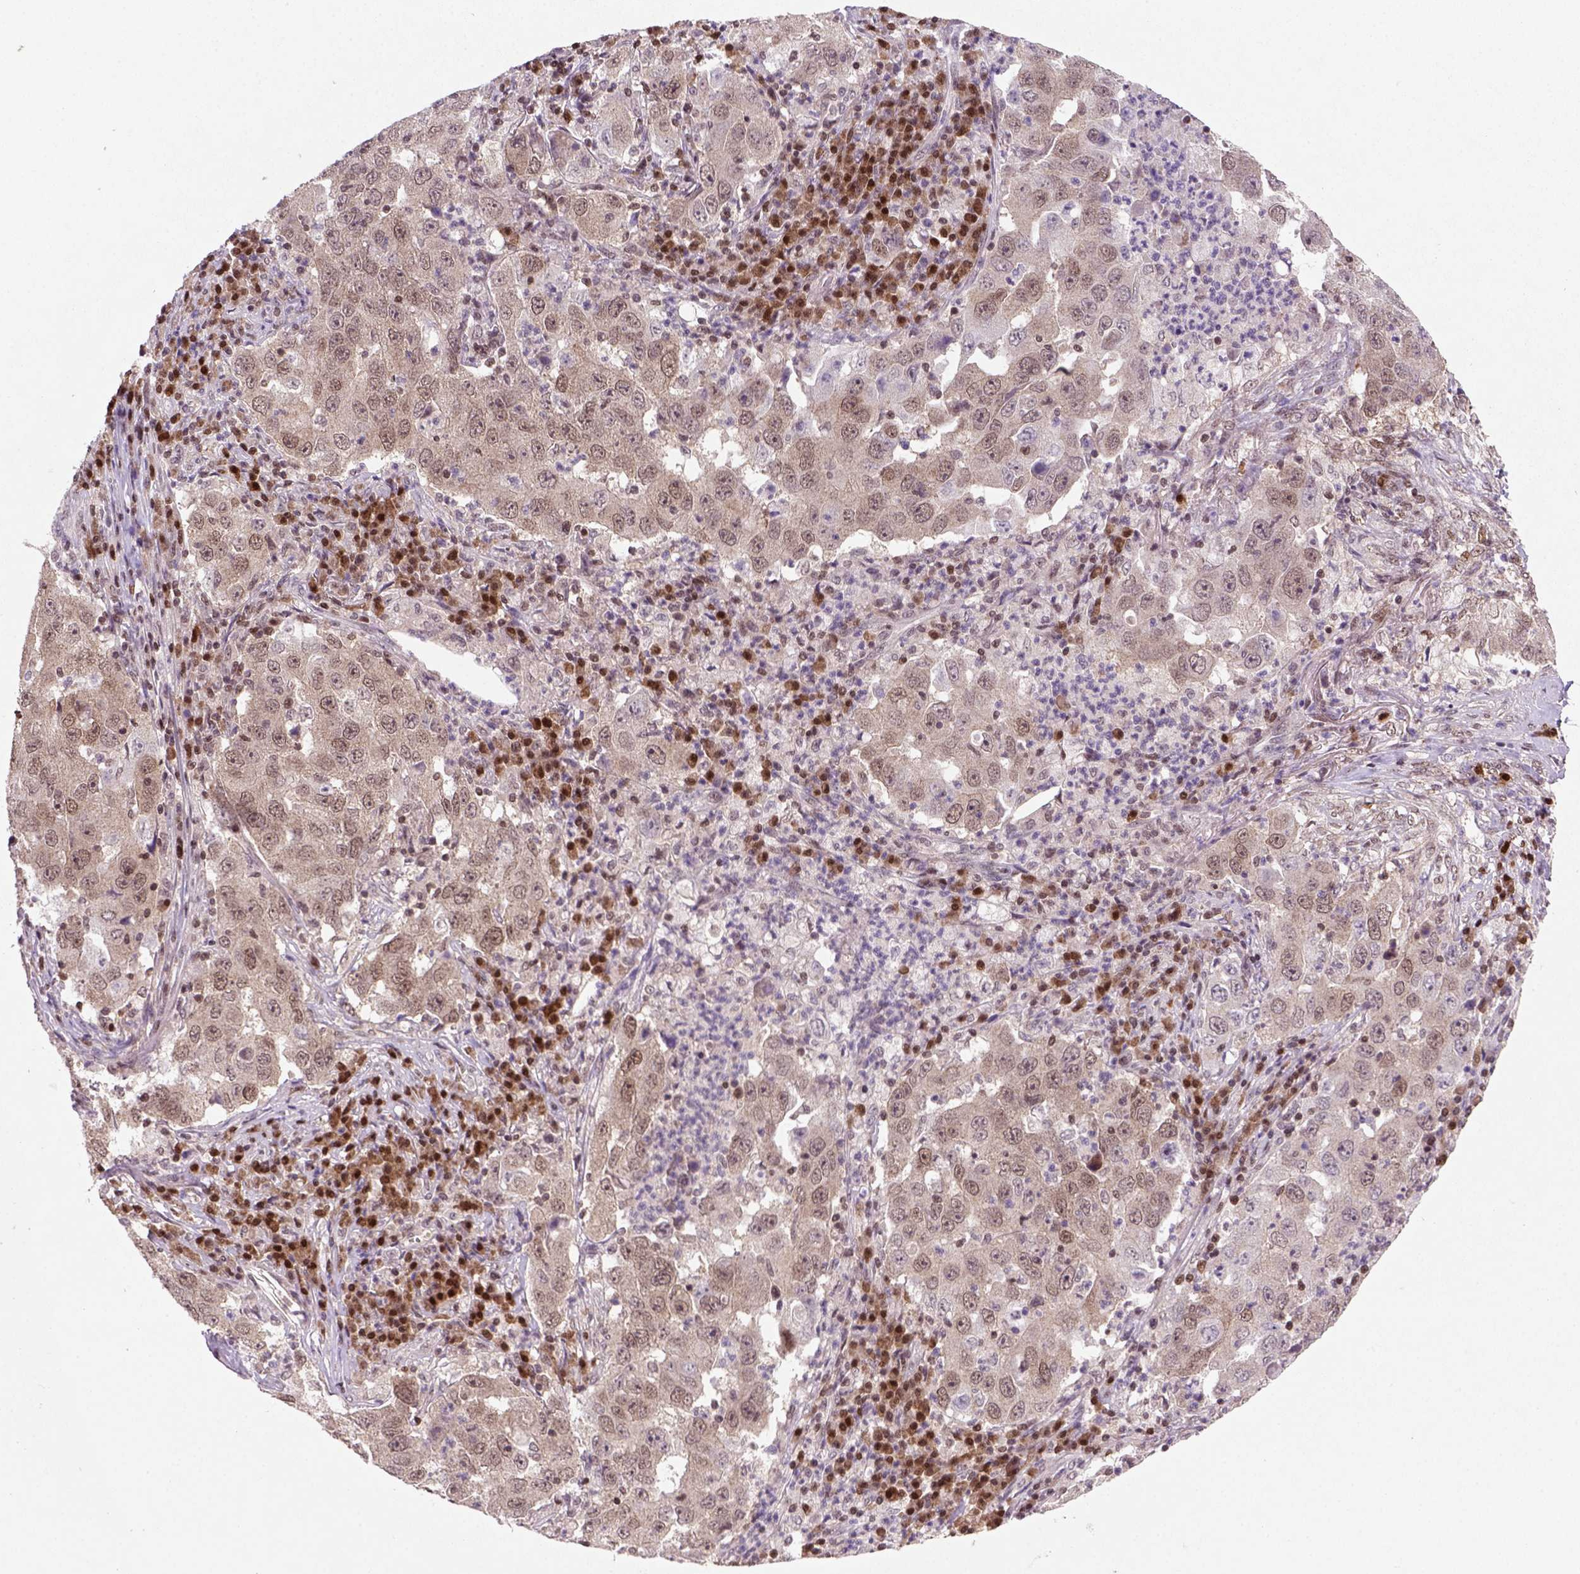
{"staining": {"intensity": "weak", "quantity": ">75%", "location": "nuclear"}, "tissue": "lung cancer", "cell_type": "Tumor cells", "image_type": "cancer", "snomed": [{"axis": "morphology", "description": "Adenocarcinoma, NOS"}, {"axis": "topography", "description": "Lung"}], "caption": "Lung adenocarcinoma stained with IHC shows weak nuclear expression in approximately >75% of tumor cells. (brown staining indicates protein expression, while blue staining denotes nuclei).", "gene": "MGMT", "patient": {"sex": "male", "age": 73}}